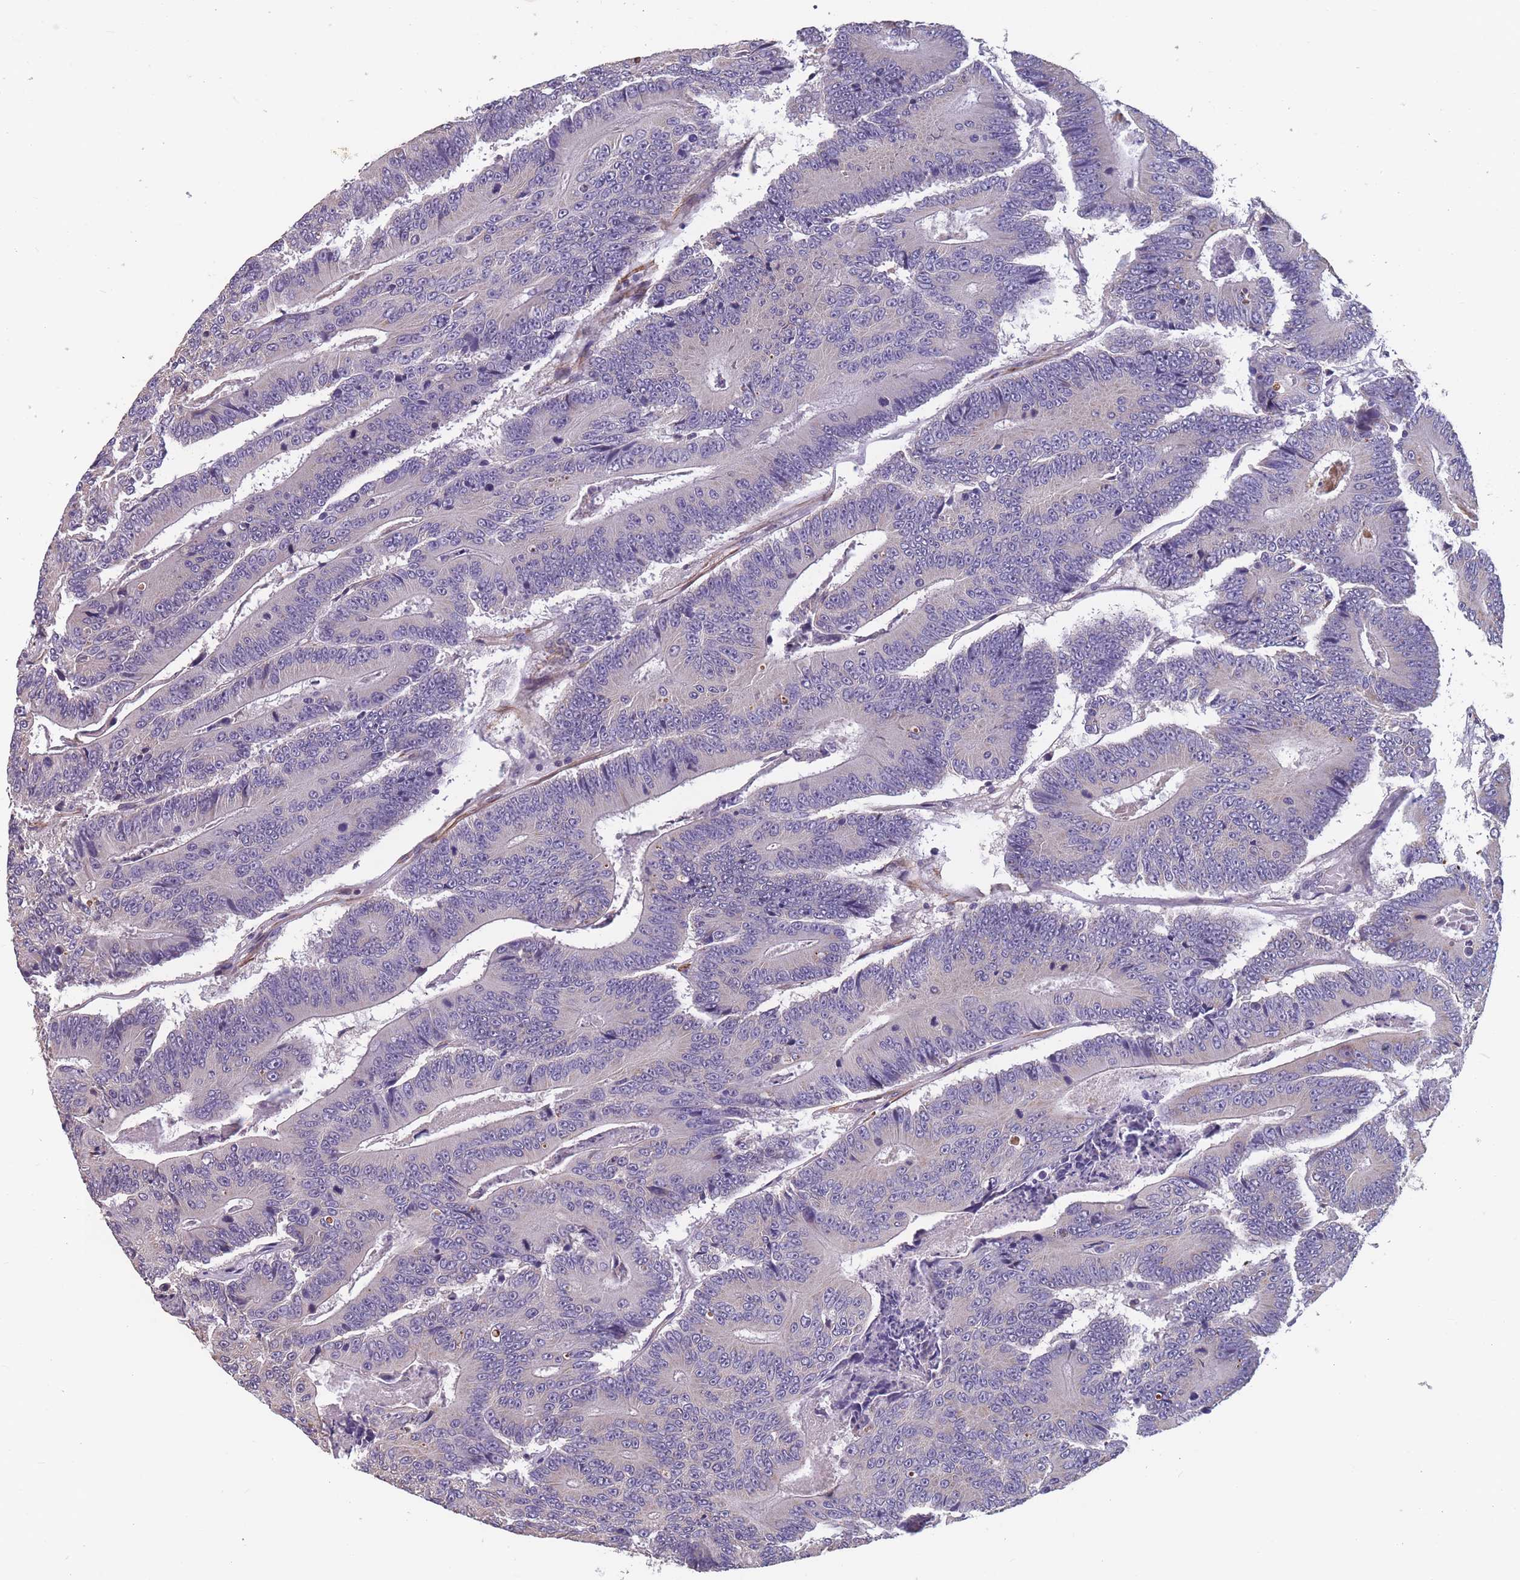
{"staining": {"intensity": "negative", "quantity": "none", "location": "none"}, "tissue": "colorectal cancer", "cell_type": "Tumor cells", "image_type": "cancer", "snomed": [{"axis": "morphology", "description": "Adenocarcinoma, NOS"}, {"axis": "topography", "description": "Colon"}], "caption": "Tumor cells show no significant protein staining in adenocarcinoma (colorectal).", "gene": "TOMM40L", "patient": {"sex": "male", "age": 83}}